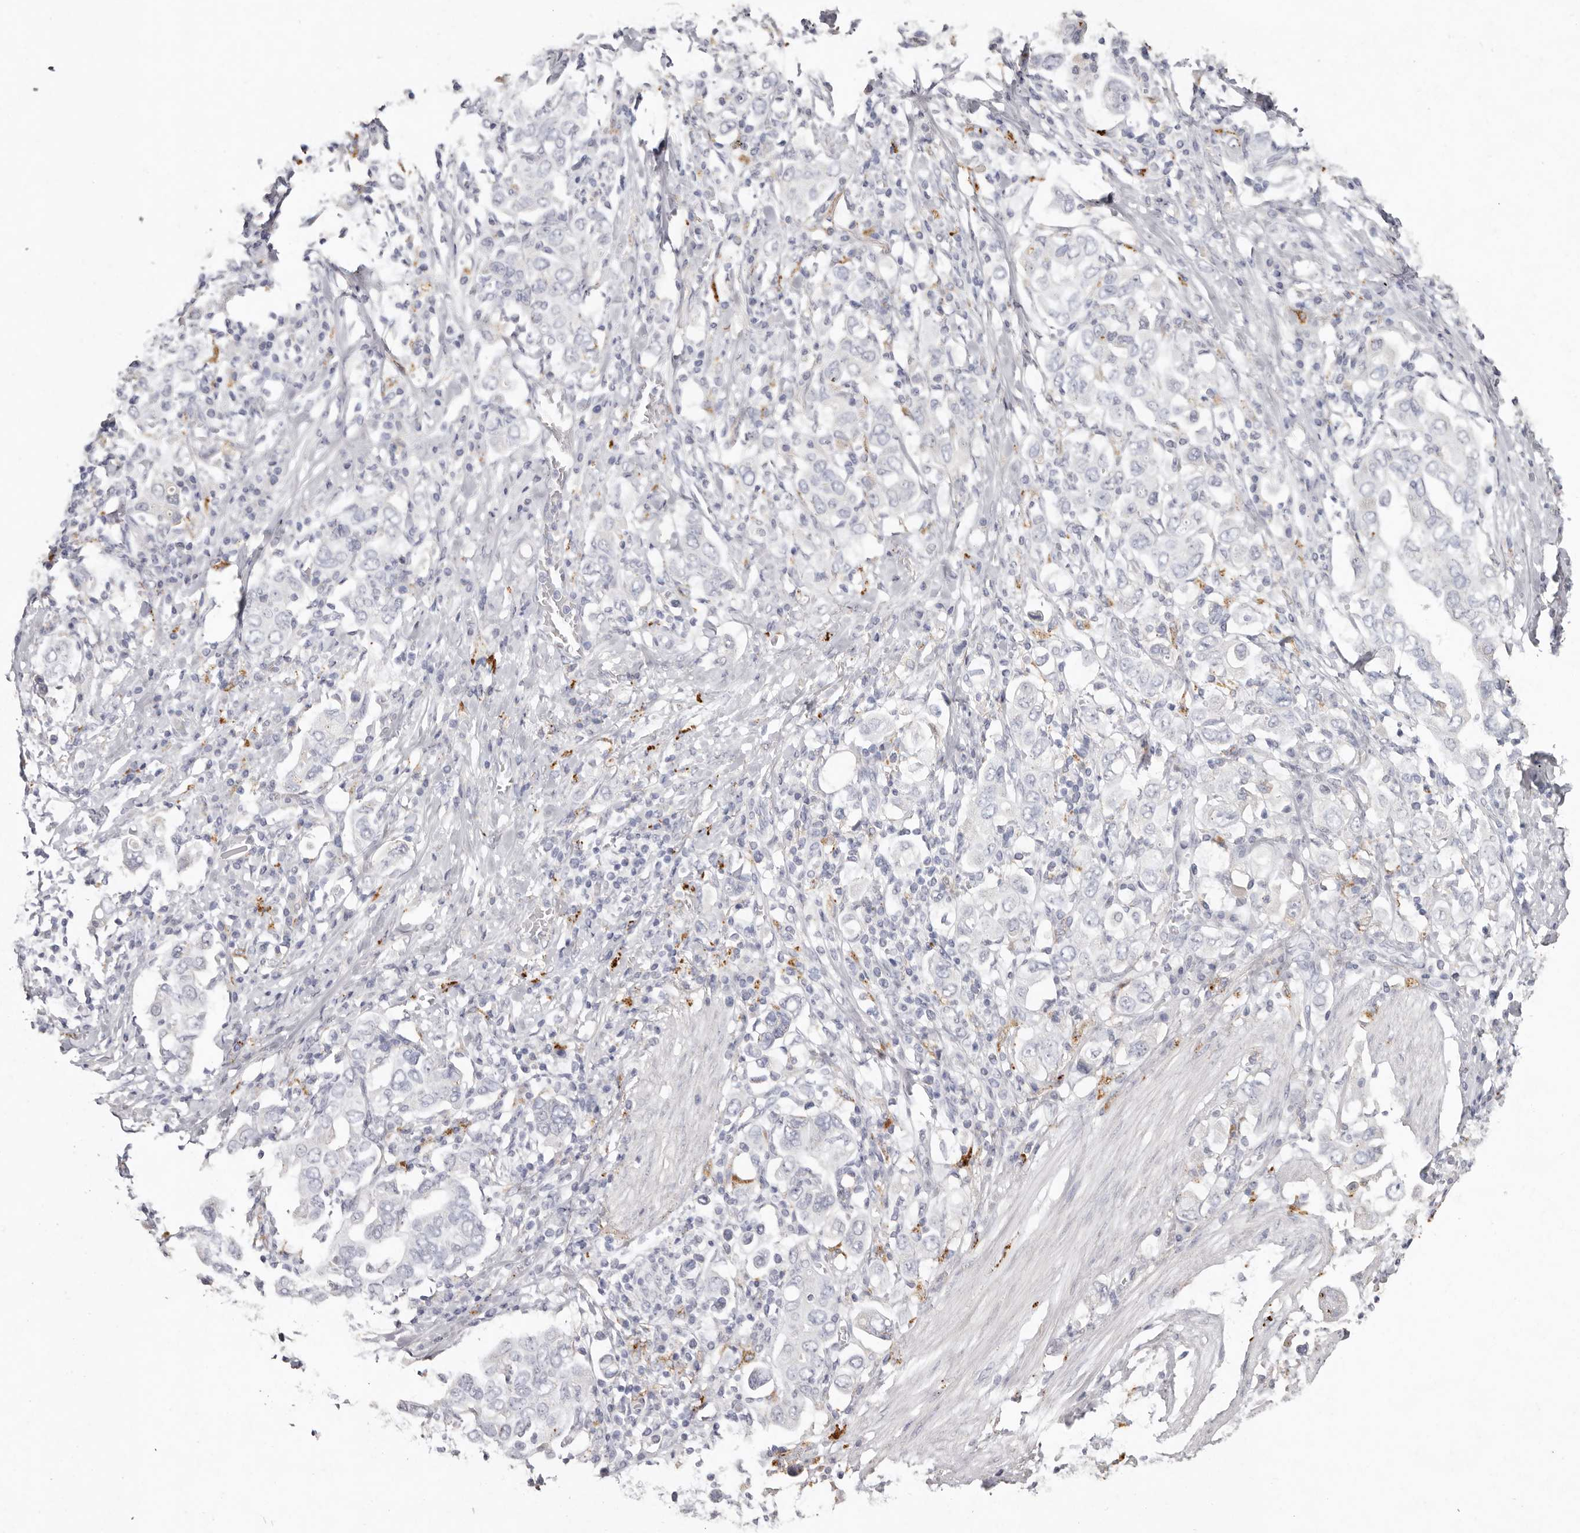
{"staining": {"intensity": "negative", "quantity": "none", "location": "none"}, "tissue": "stomach cancer", "cell_type": "Tumor cells", "image_type": "cancer", "snomed": [{"axis": "morphology", "description": "Adenocarcinoma, NOS"}, {"axis": "topography", "description": "Stomach, upper"}], "caption": "A histopathology image of human stomach cancer (adenocarcinoma) is negative for staining in tumor cells.", "gene": "FAM185A", "patient": {"sex": "male", "age": 62}}